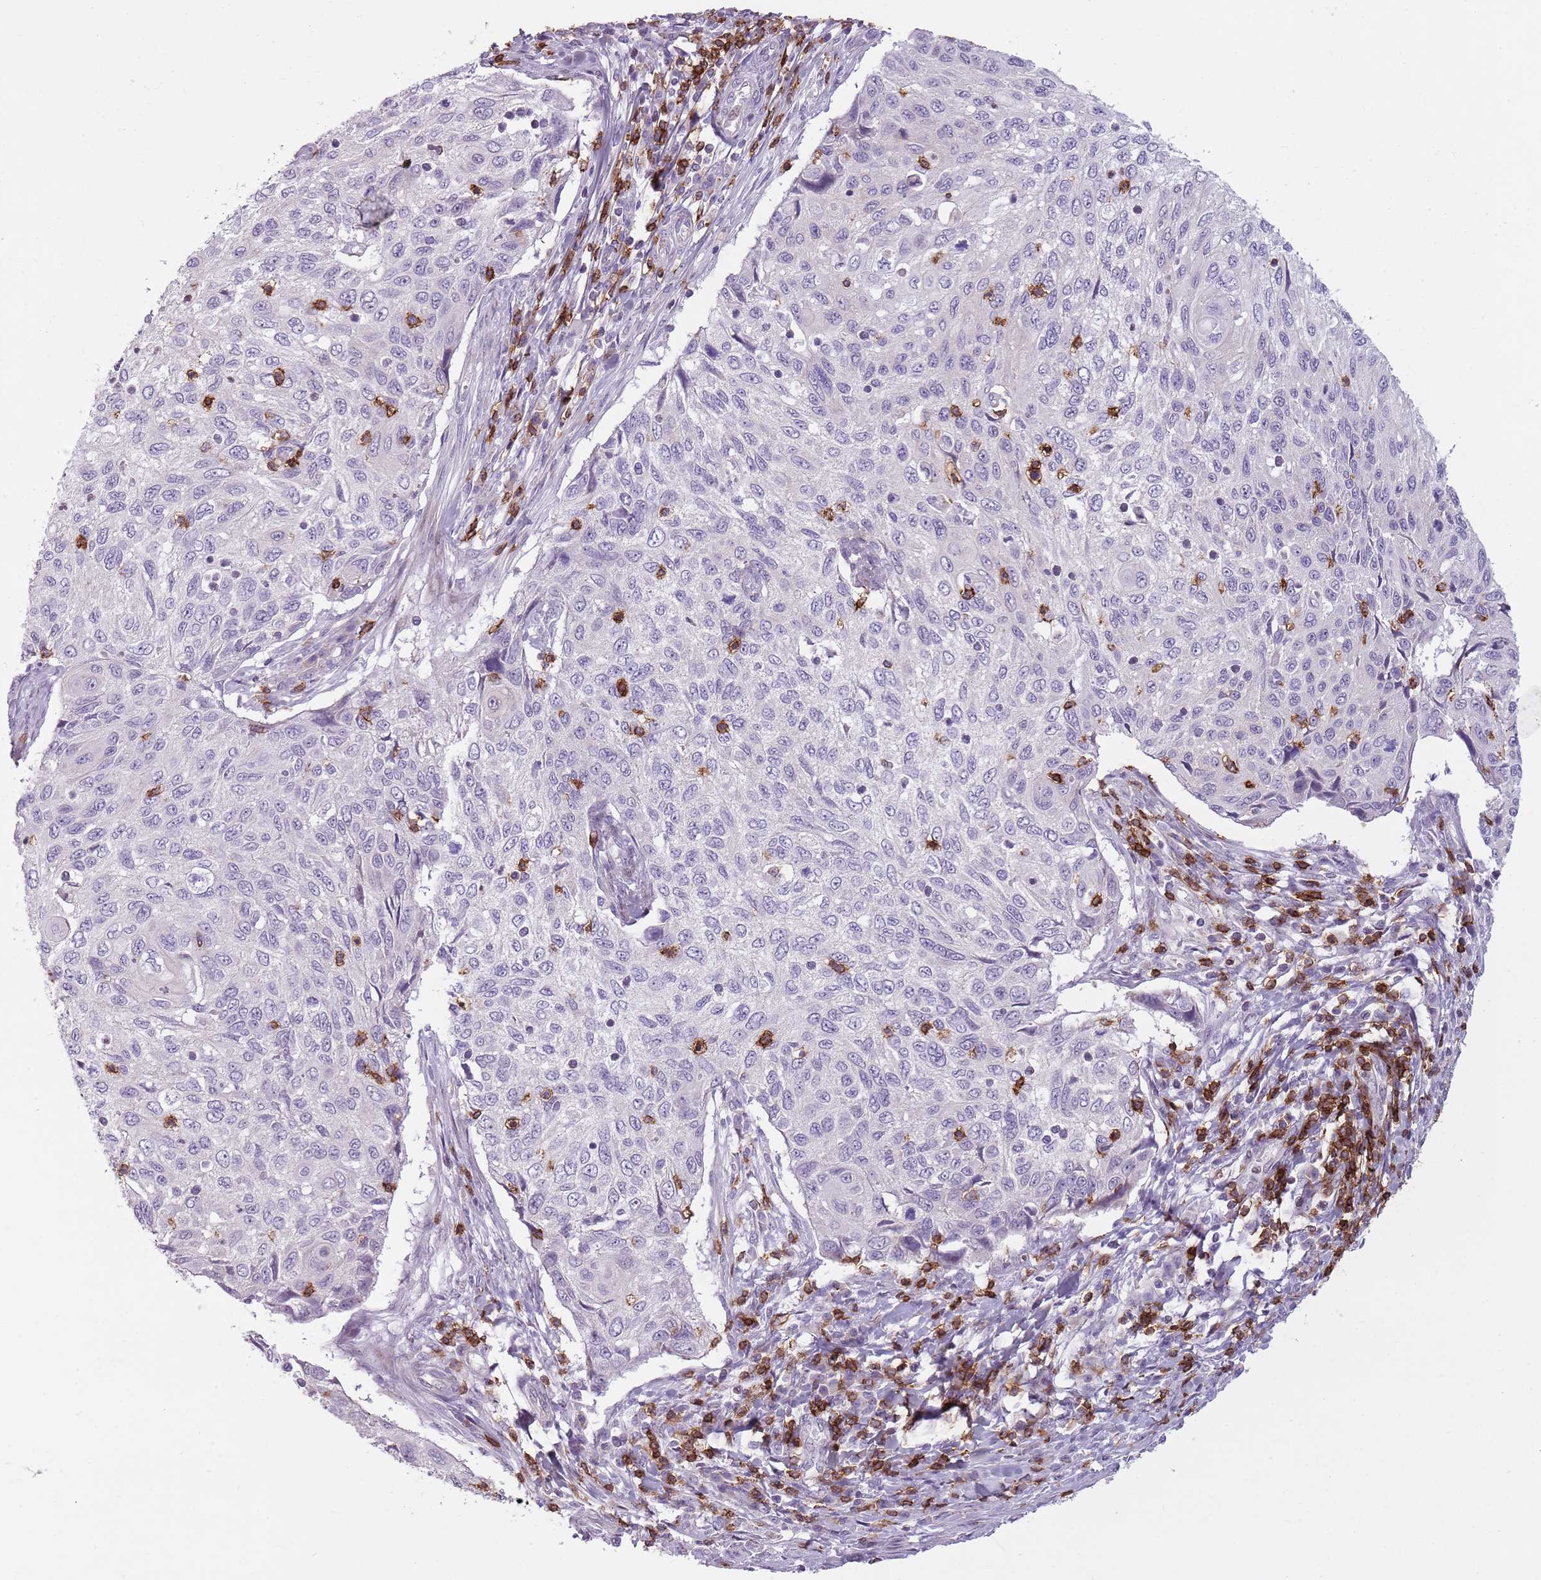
{"staining": {"intensity": "negative", "quantity": "none", "location": "none"}, "tissue": "cervical cancer", "cell_type": "Tumor cells", "image_type": "cancer", "snomed": [{"axis": "morphology", "description": "Squamous cell carcinoma, NOS"}, {"axis": "topography", "description": "Cervix"}], "caption": "Cervical cancer was stained to show a protein in brown. There is no significant staining in tumor cells. Nuclei are stained in blue.", "gene": "ZNF583", "patient": {"sex": "female", "age": 70}}